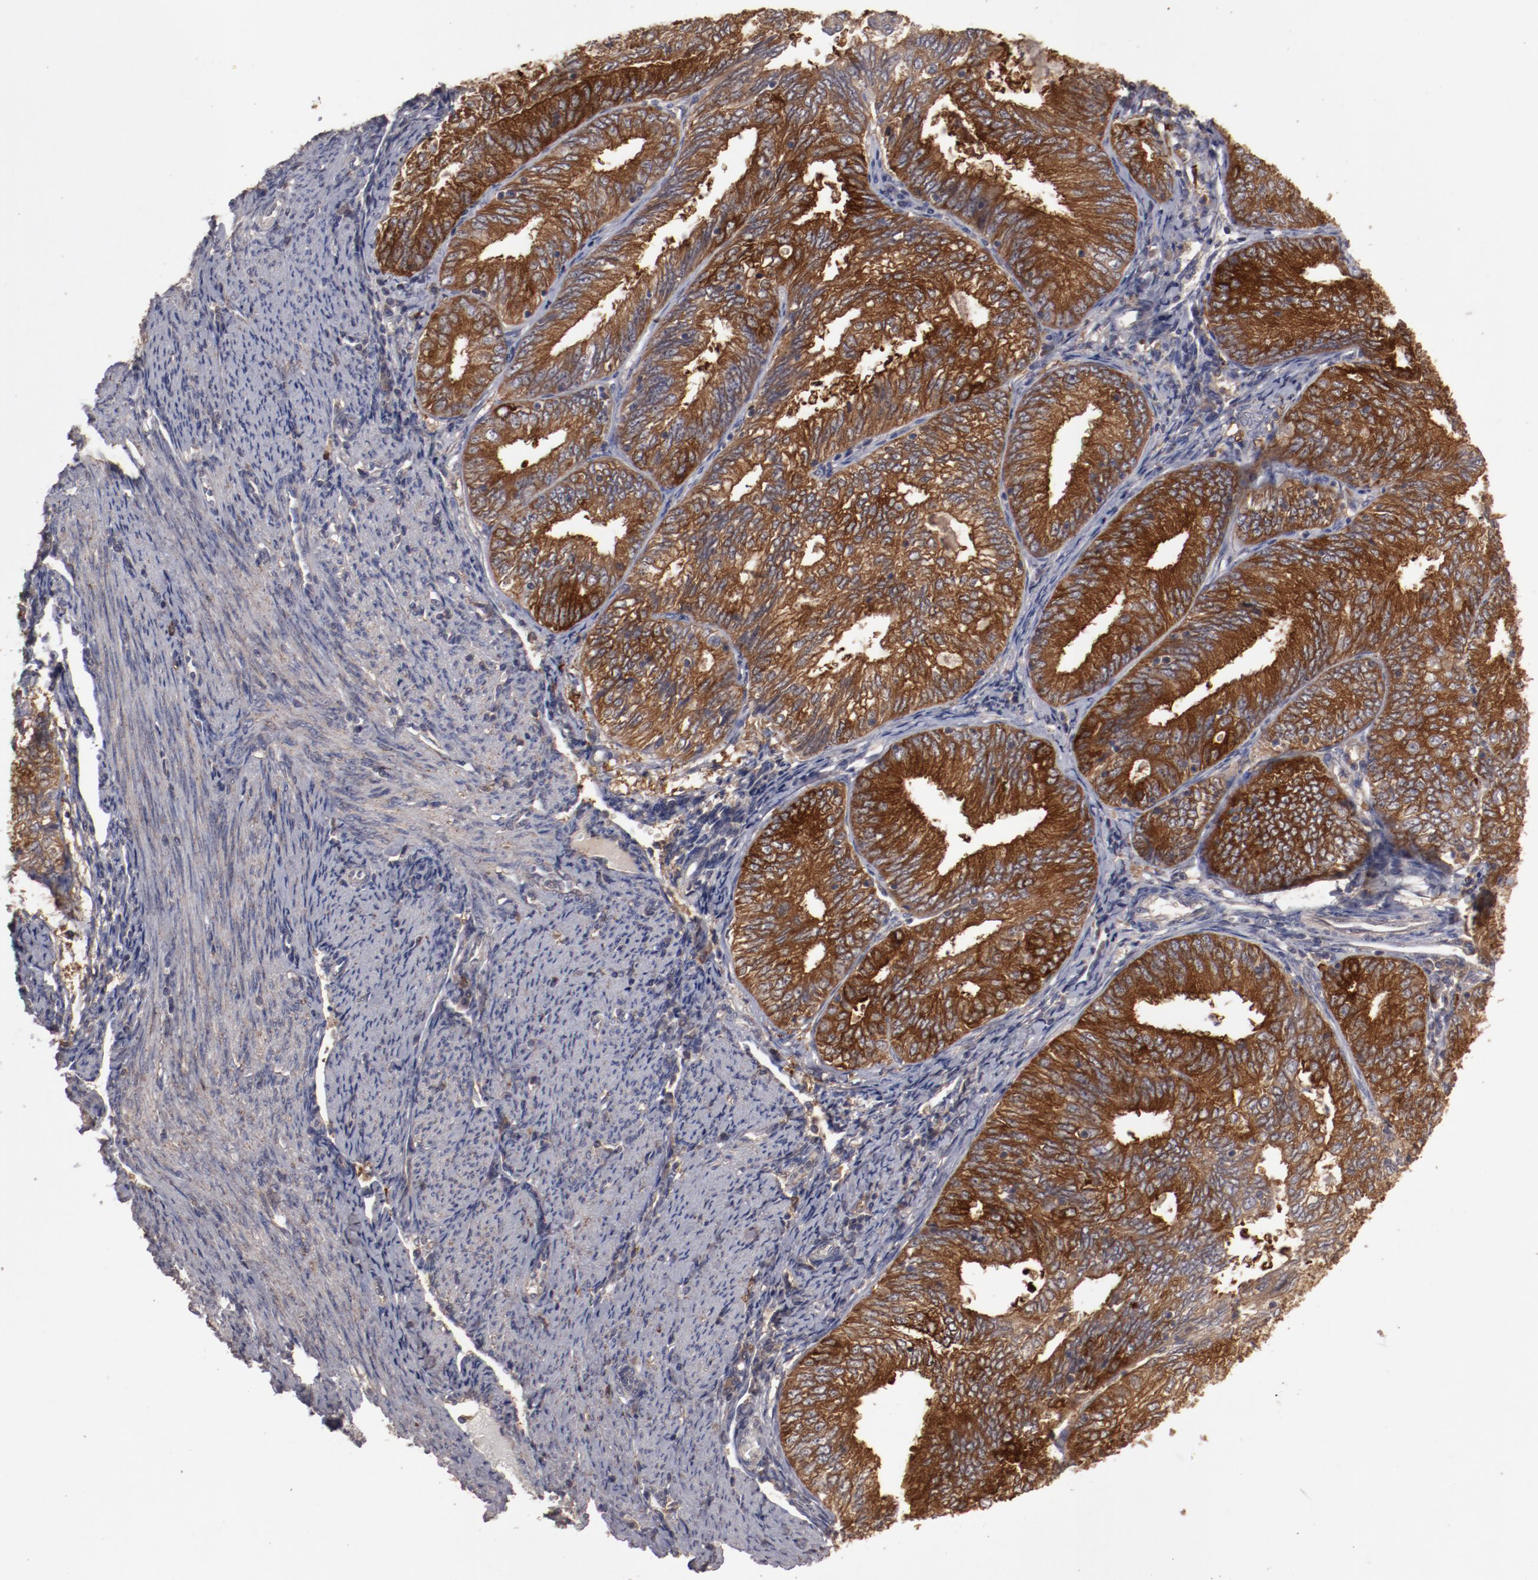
{"staining": {"intensity": "strong", "quantity": ">75%", "location": "cytoplasmic/membranous"}, "tissue": "endometrial cancer", "cell_type": "Tumor cells", "image_type": "cancer", "snomed": [{"axis": "morphology", "description": "Adenocarcinoma, NOS"}, {"axis": "topography", "description": "Endometrium"}], "caption": "Protein expression analysis of human endometrial cancer (adenocarcinoma) reveals strong cytoplasmic/membranous expression in about >75% of tumor cells. (DAB (3,3'-diaminobenzidine) IHC with brightfield microscopy, high magnification).", "gene": "LRRC75B", "patient": {"sex": "female", "age": 69}}